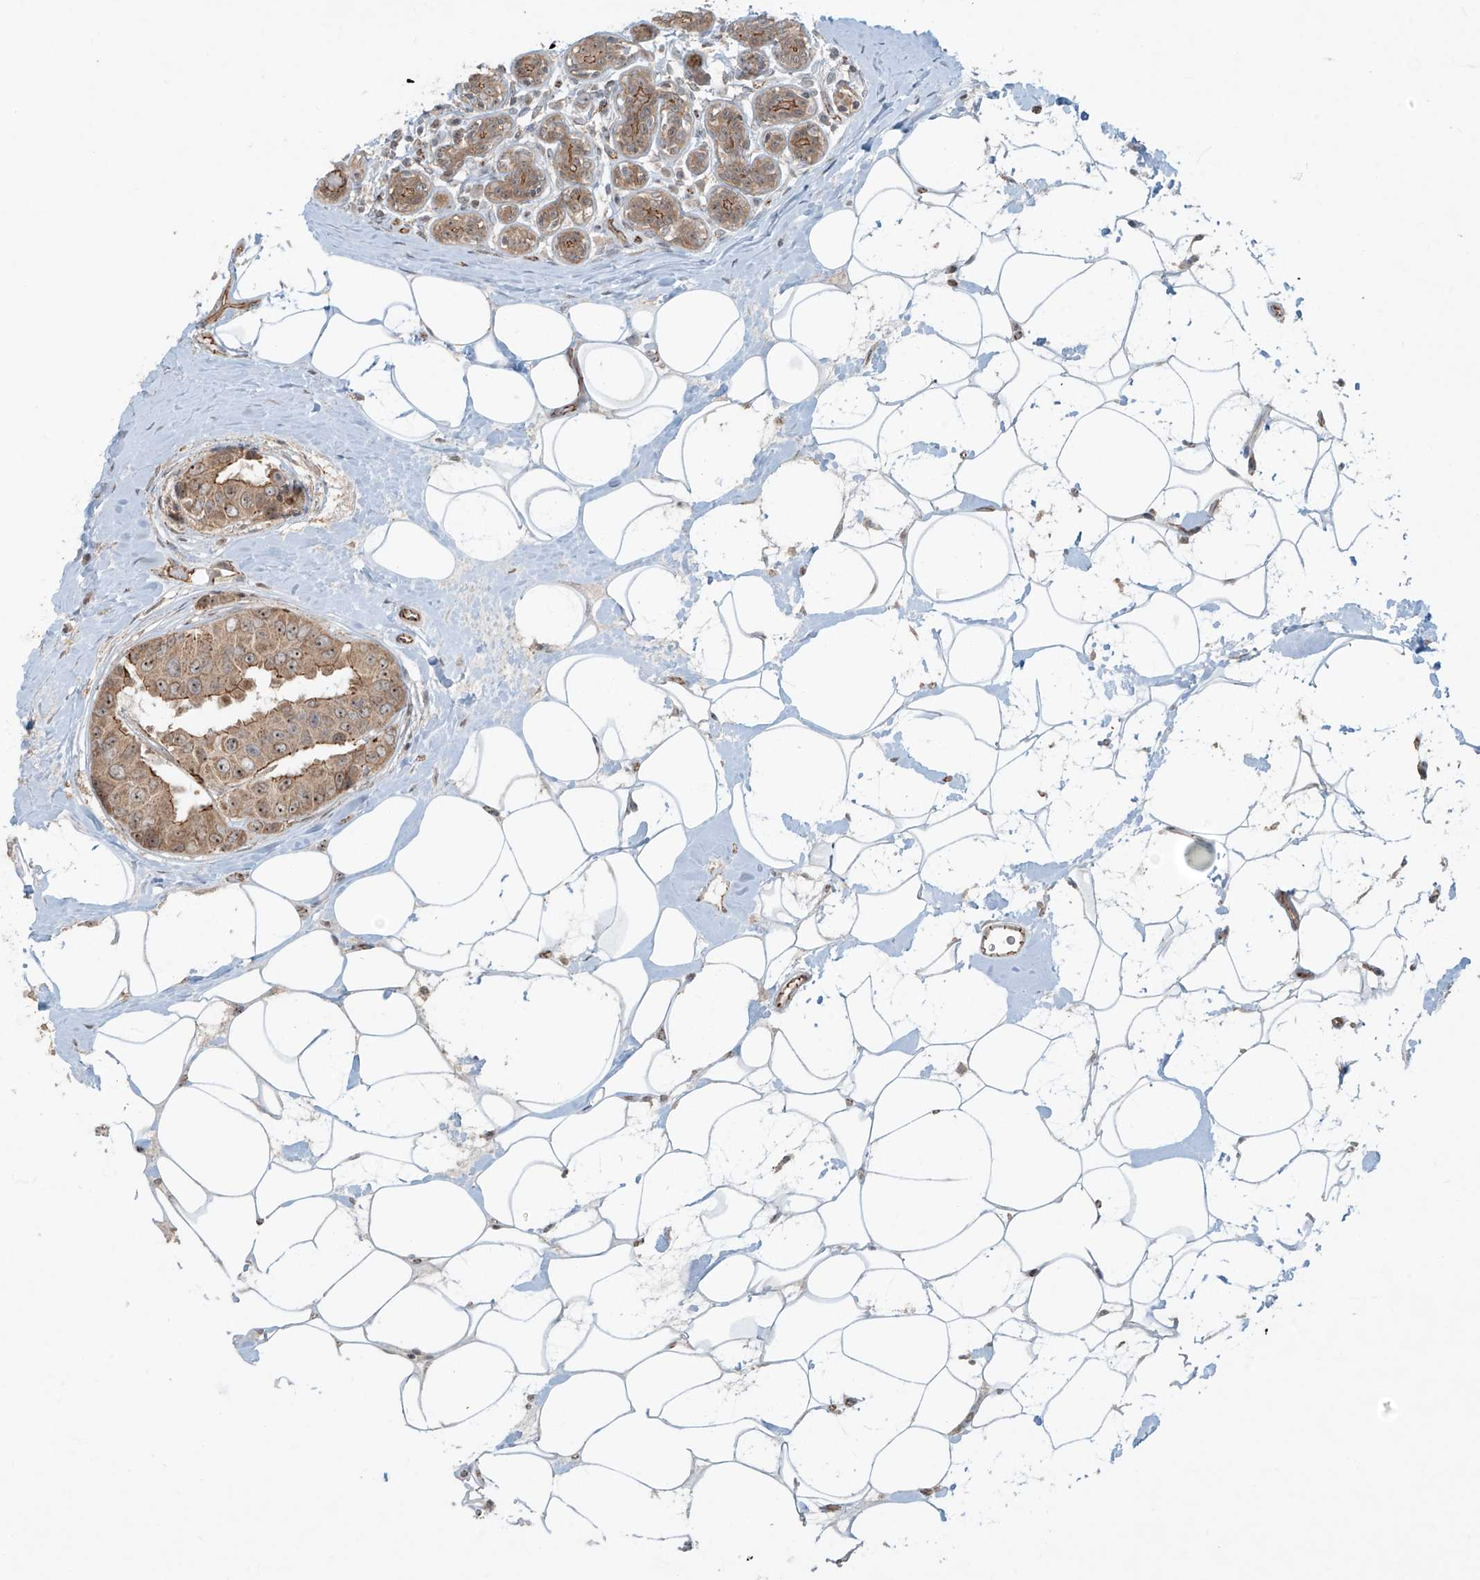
{"staining": {"intensity": "moderate", "quantity": ">75%", "location": "cytoplasmic/membranous,nuclear"}, "tissue": "breast cancer", "cell_type": "Tumor cells", "image_type": "cancer", "snomed": [{"axis": "morphology", "description": "Normal tissue, NOS"}, {"axis": "morphology", "description": "Duct carcinoma"}, {"axis": "topography", "description": "Breast"}], "caption": "There is medium levels of moderate cytoplasmic/membranous and nuclear staining in tumor cells of breast cancer, as demonstrated by immunohistochemical staining (brown color).", "gene": "ZNF16", "patient": {"sex": "female", "age": 39}}